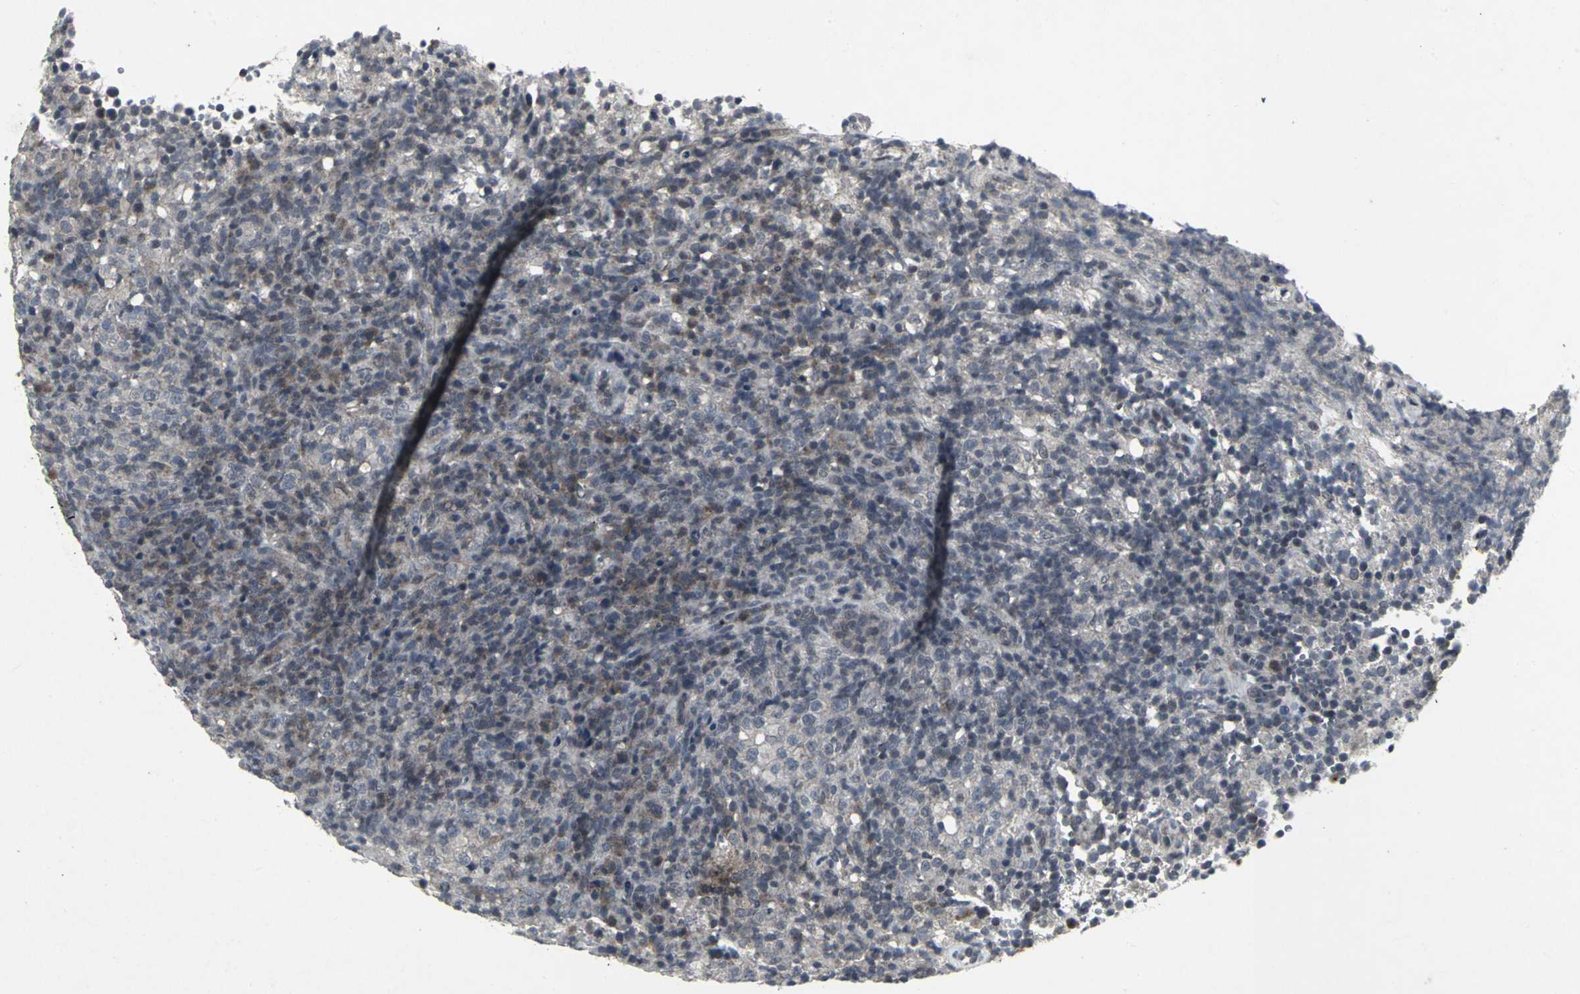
{"staining": {"intensity": "negative", "quantity": "none", "location": "none"}, "tissue": "lymphoma", "cell_type": "Tumor cells", "image_type": "cancer", "snomed": [{"axis": "morphology", "description": "Malignant lymphoma, non-Hodgkin's type, High grade"}, {"axis": "topography", "description": "Lymph node"}], "caption": "Immunohistochemistry image of human lymphoma stained for a protein (brown), which reveals no positivity in tumor cells.", "gene": "BMP4", "patient": {"sex": "female", "age": 76}}